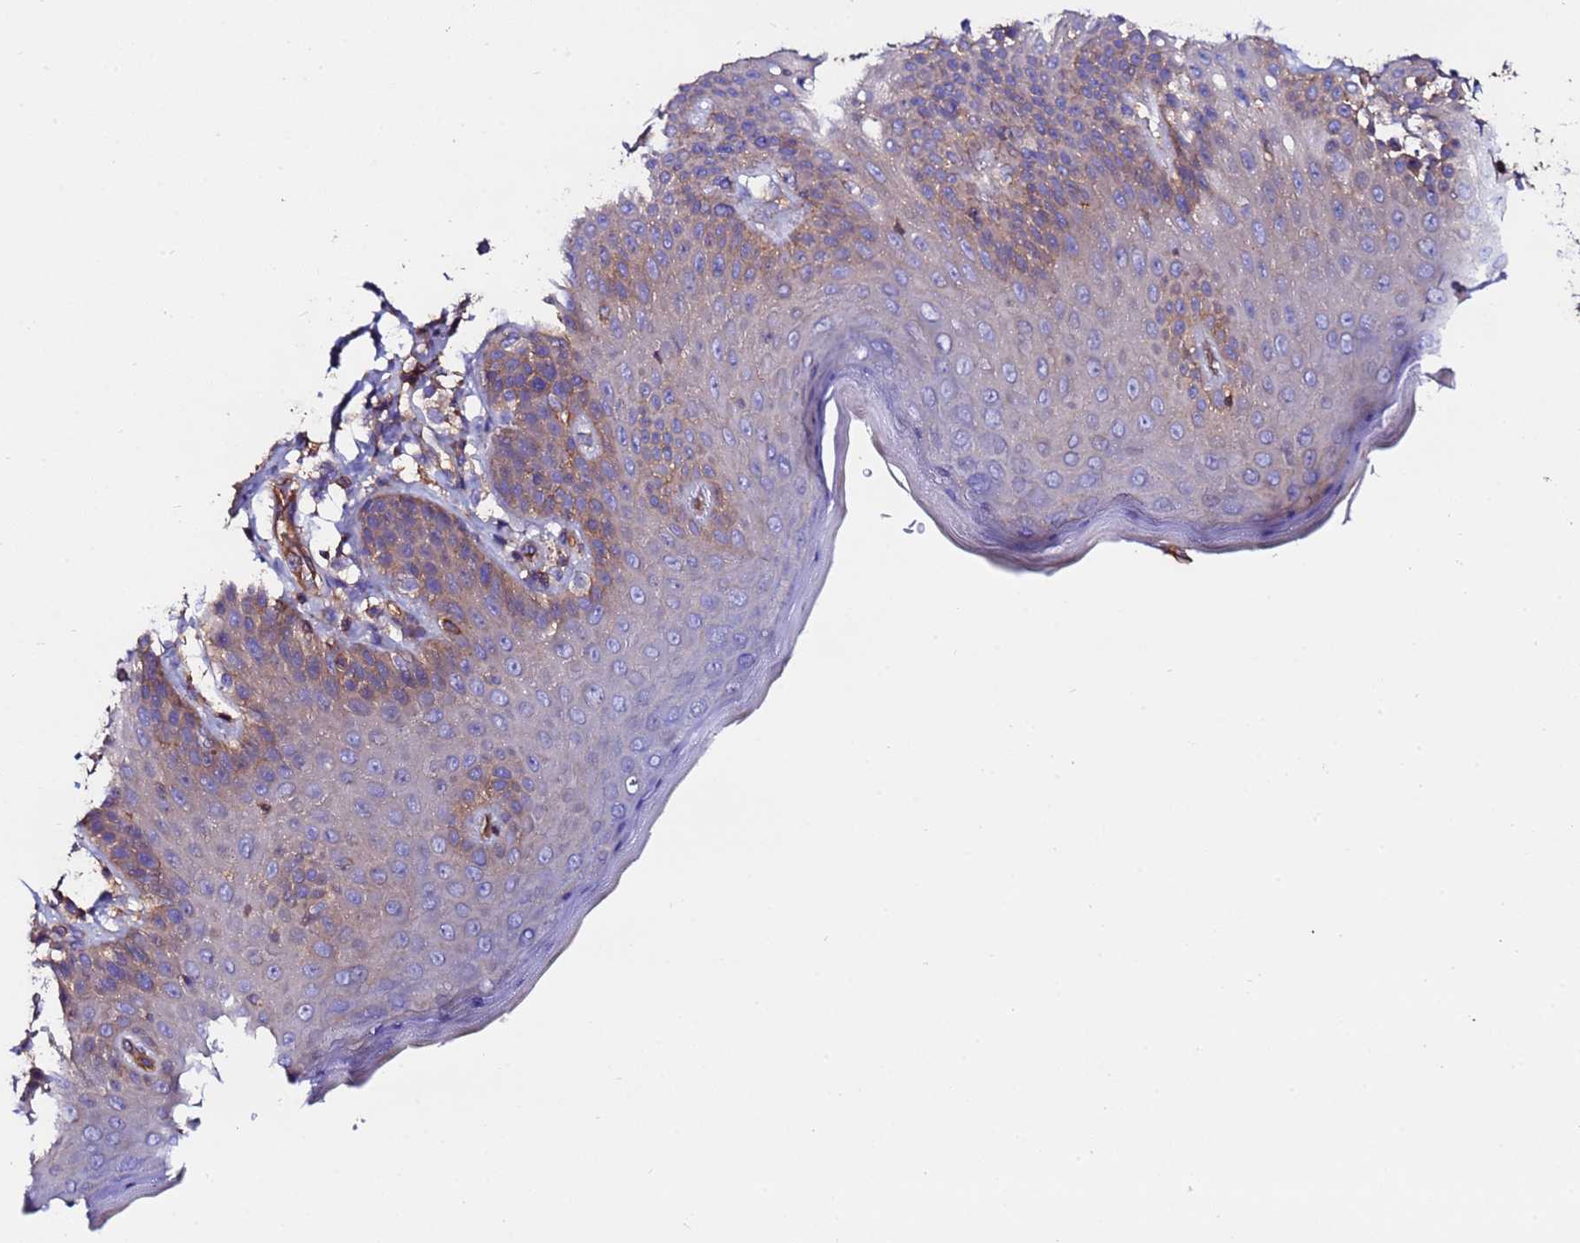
{"staining": {"intensity": "moderate", "quantity": "25%-75%", "location": "cytoplasmic/membranous"}, "tissue": "skin", "cell_type": "Epidermal cells", "image_type": "normal", "snomed": [{"axis": "morphology", "description": "Normal tissue, NOS"}, {"axis": "topography", "description": "Anal"}], "caption": "Immunohistochemical staining of benign human skin shows moderate cytoplasmic/membranous protein positivity in about 25%-75% of epidermal cells.", "gene": "POTEE", "patient": {"sex": "female", "age": 89}}